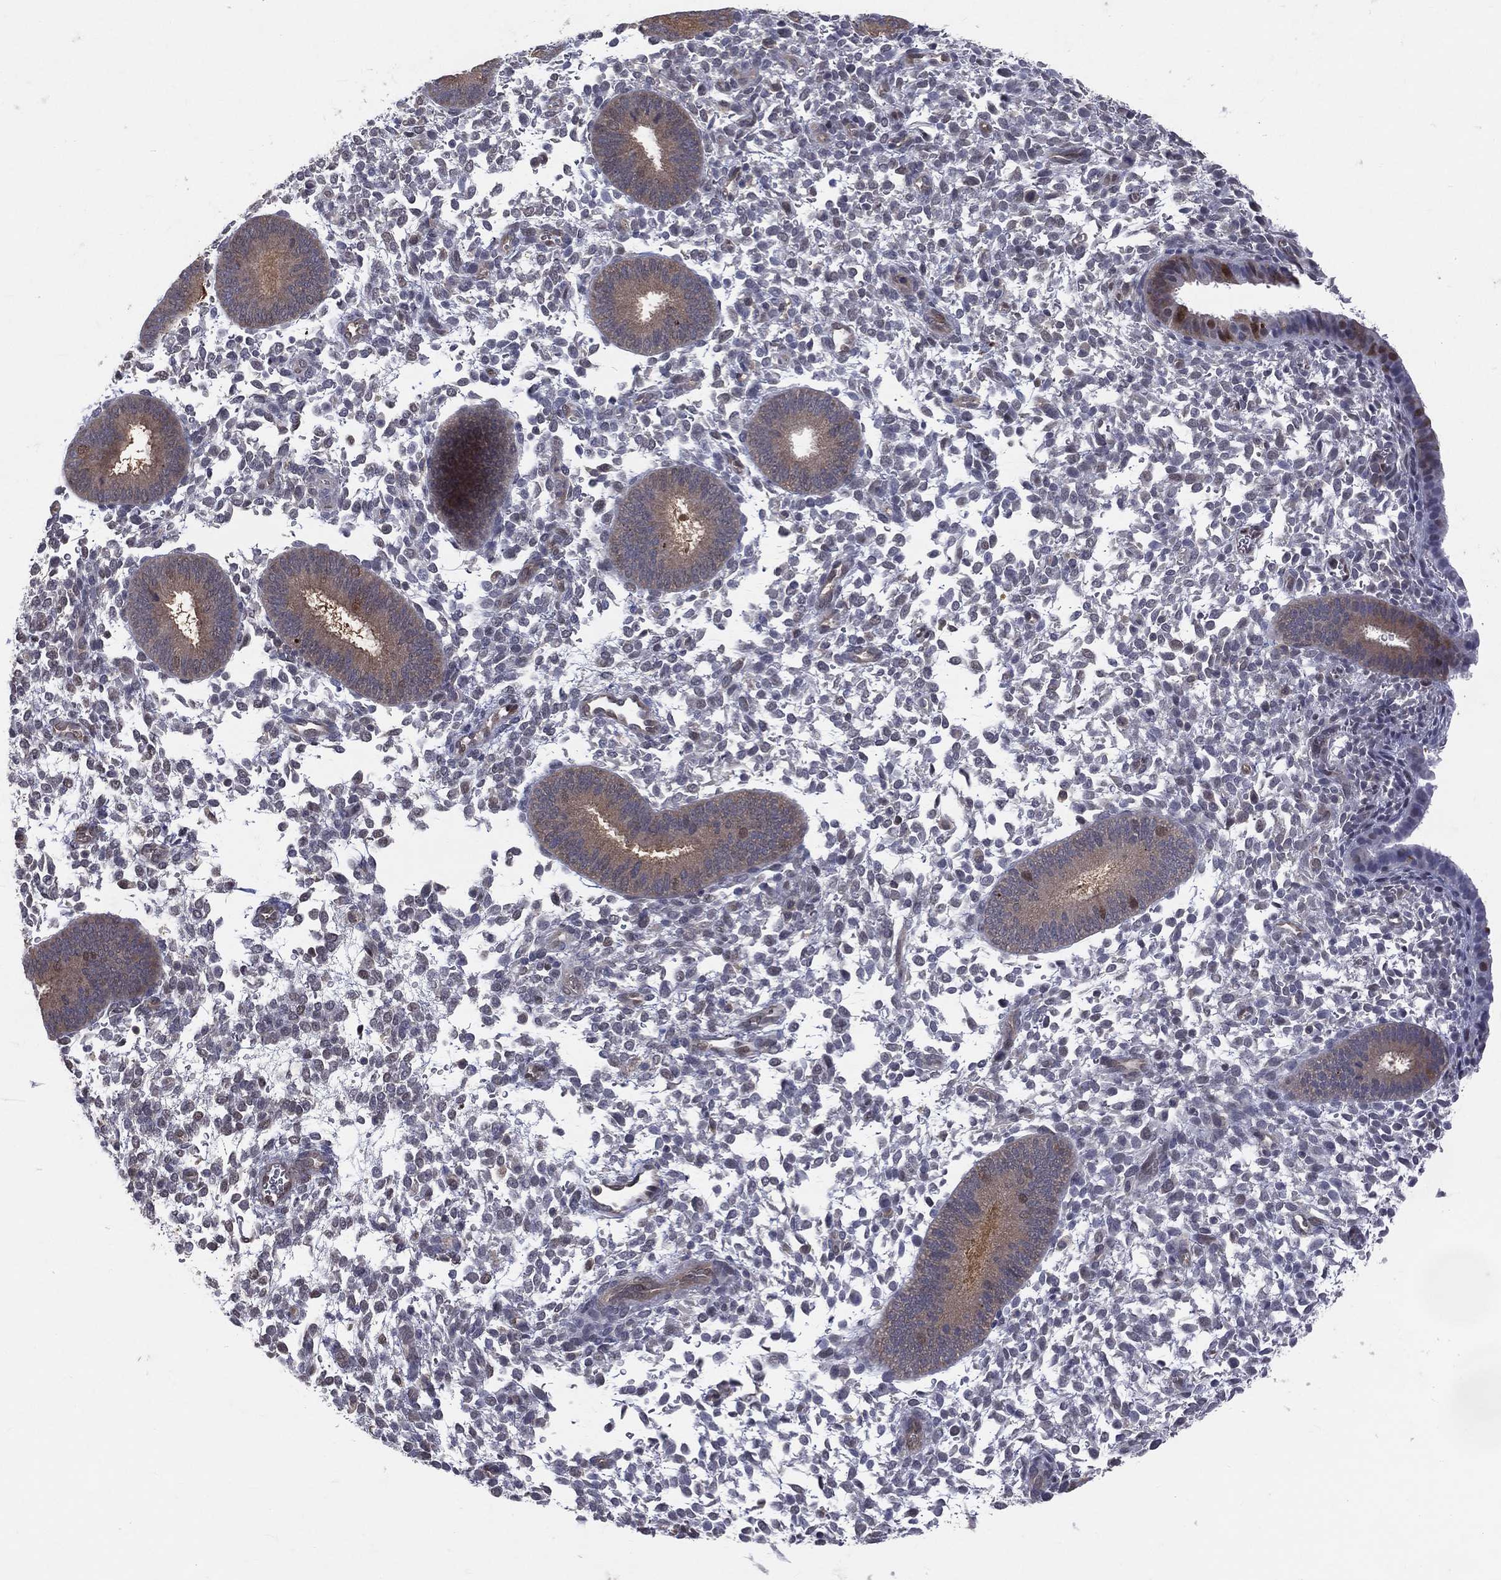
{"staining": {"intensity": "negative", "quantity": "none", "location": "none"}, "tissue": "endometrium", "cell_type": "Cells in endometrial stroma", "image_type": "normal", "snomed": [{"axis": "morphology", "description": "Normal tissue, NOS"}, {"axis": "topography", "description": "Endometrium"}], "caption": "IHC of normal endometrium reveals no staining in cells in endometrial stroma.", "gene": "GMPR2", "patient": {"sex": "female", "age": 39}}